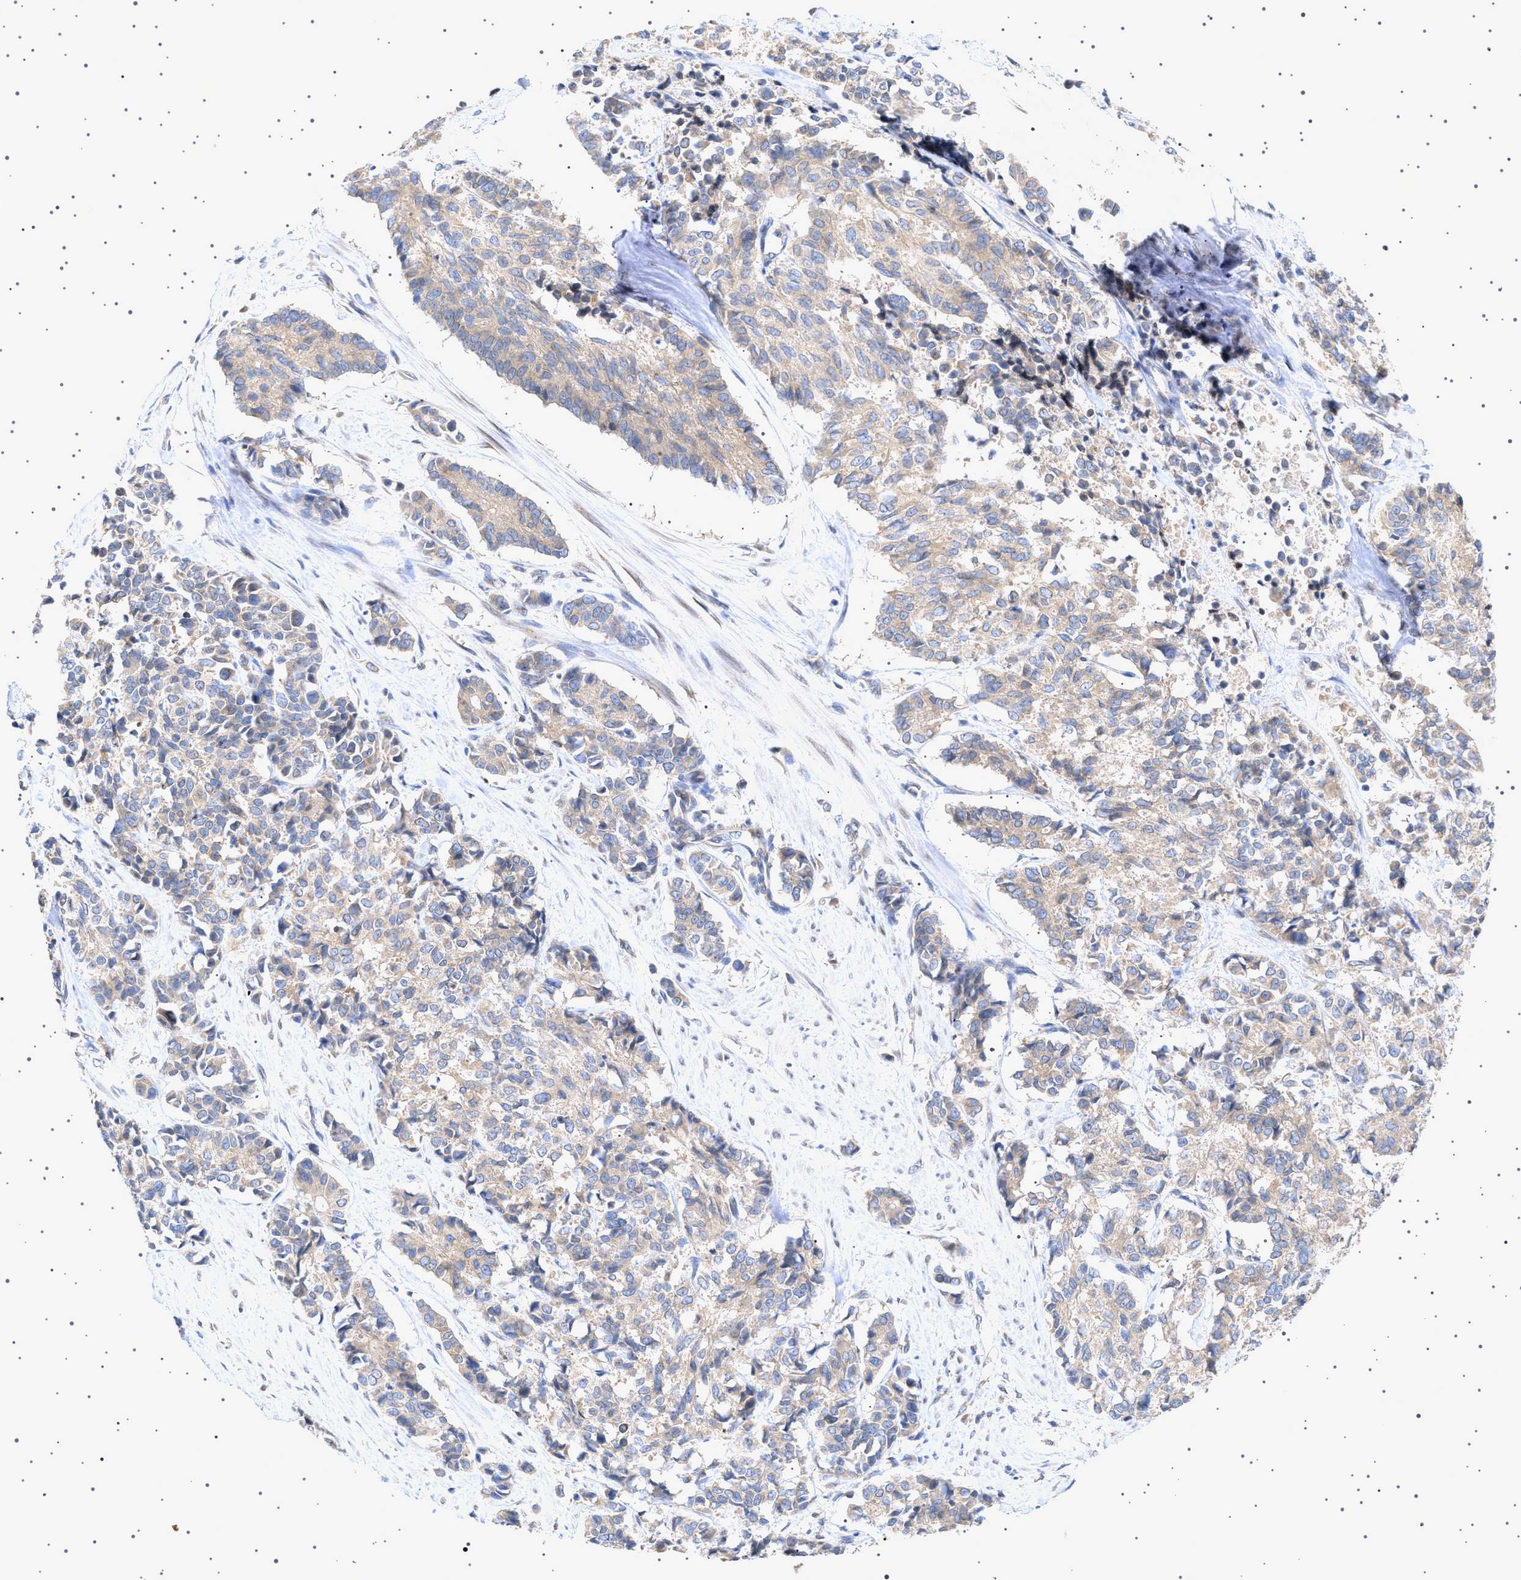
{"staining": {"intensity": "weak", "quantity": "<25%", "location": "cytoplasmic/membranous"}, "tissue": "cervical cancer", "cell_type": "Tumor cells", "image_type": "cancer", "snomed": [{"axis": "morphology", "description": "Squamous cell carcinoma, NOS"}, {"axis": "topography", "description": "Cervix"}], "caption": "A photomicrograph of cervical cancer stained for a protein shows no brown staining in tumor cells. The staining is performed using DAB (3,3'-diaminobenzidine) brown chromogen with nuclei counter-stained in using hematoxylin.", "gene": "NUP93", "patient": {"sex": "female", "age": 35}}